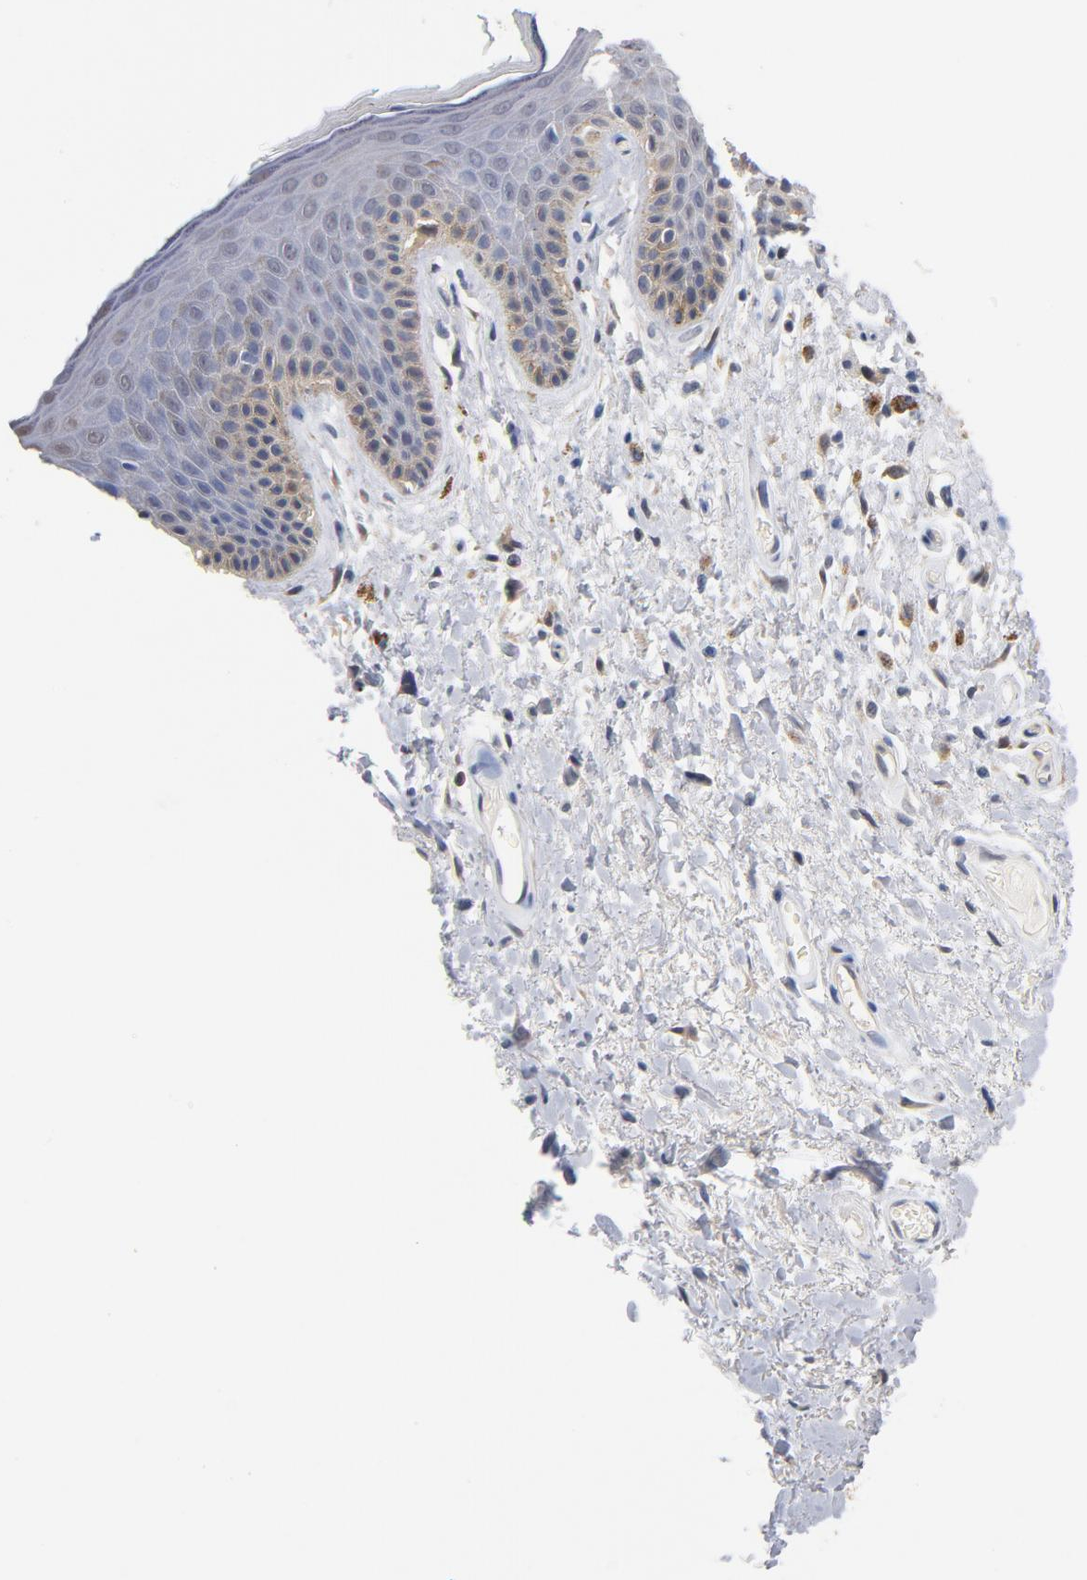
{"staining": {"intensity": "weak", "quantity": "25%-75%", "location": "cytoplasmic/membranous"}, "tissue": "skin", "cell_type": "Epidermal cells", "image_type": "normal", "snomed": [{"axis": "morphology", "description": "Normal tissue, NOS"}, {"axis": "topography", "description": "Anal"}], "caption": "Brown immunohistochemical staining in unremarkable skin reveals weak cytoplasmic/membranous expression in approximately 25%-75% of epidermal cells. The staining was performed using DAB (3,3'-diaminobenzidine) to visualize the protein expression in brown, while the nuclei were stained in blue with hematoxylin (Magnification: 20x).", "gene": "MIF", "patient": {"sex": "male", "age": 74}}